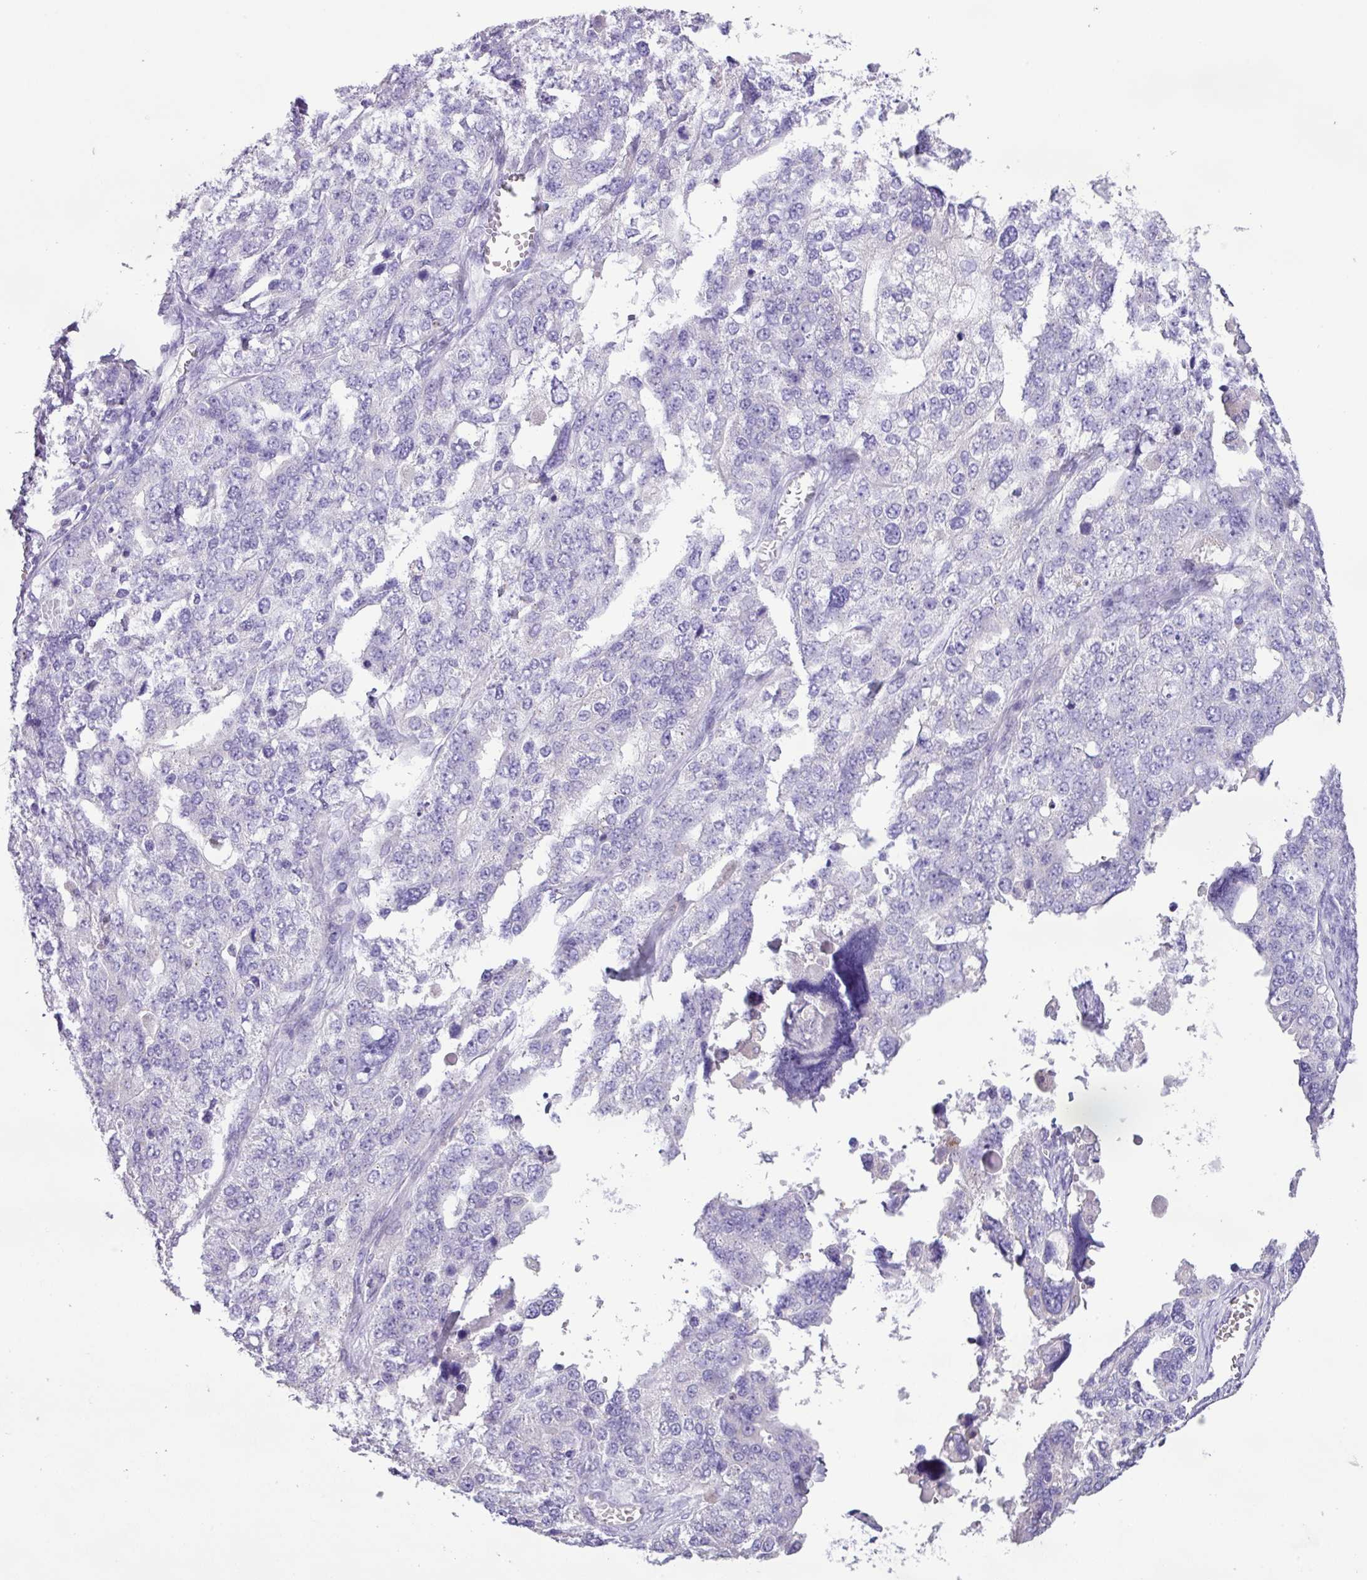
{"staining": {"intensity": "negative", "quantity": "none", "location": "none"}, "tissue": "ovarian cancer", "cell_type": "Tumor cells", "image_type": "cancer", "snomed": [{"axis": "morphology", "description": "Cystadenocarcinoma, serous, NOS"}, {"axis": "topography", "description": "Ovary"}], "caption": "A photomicrograph of human ovarian serous cystadenocarcinoma is negative for staining in tumor cells.", "gene": "CYSTM1", "patient": {"sex": "female", "age": 76}}